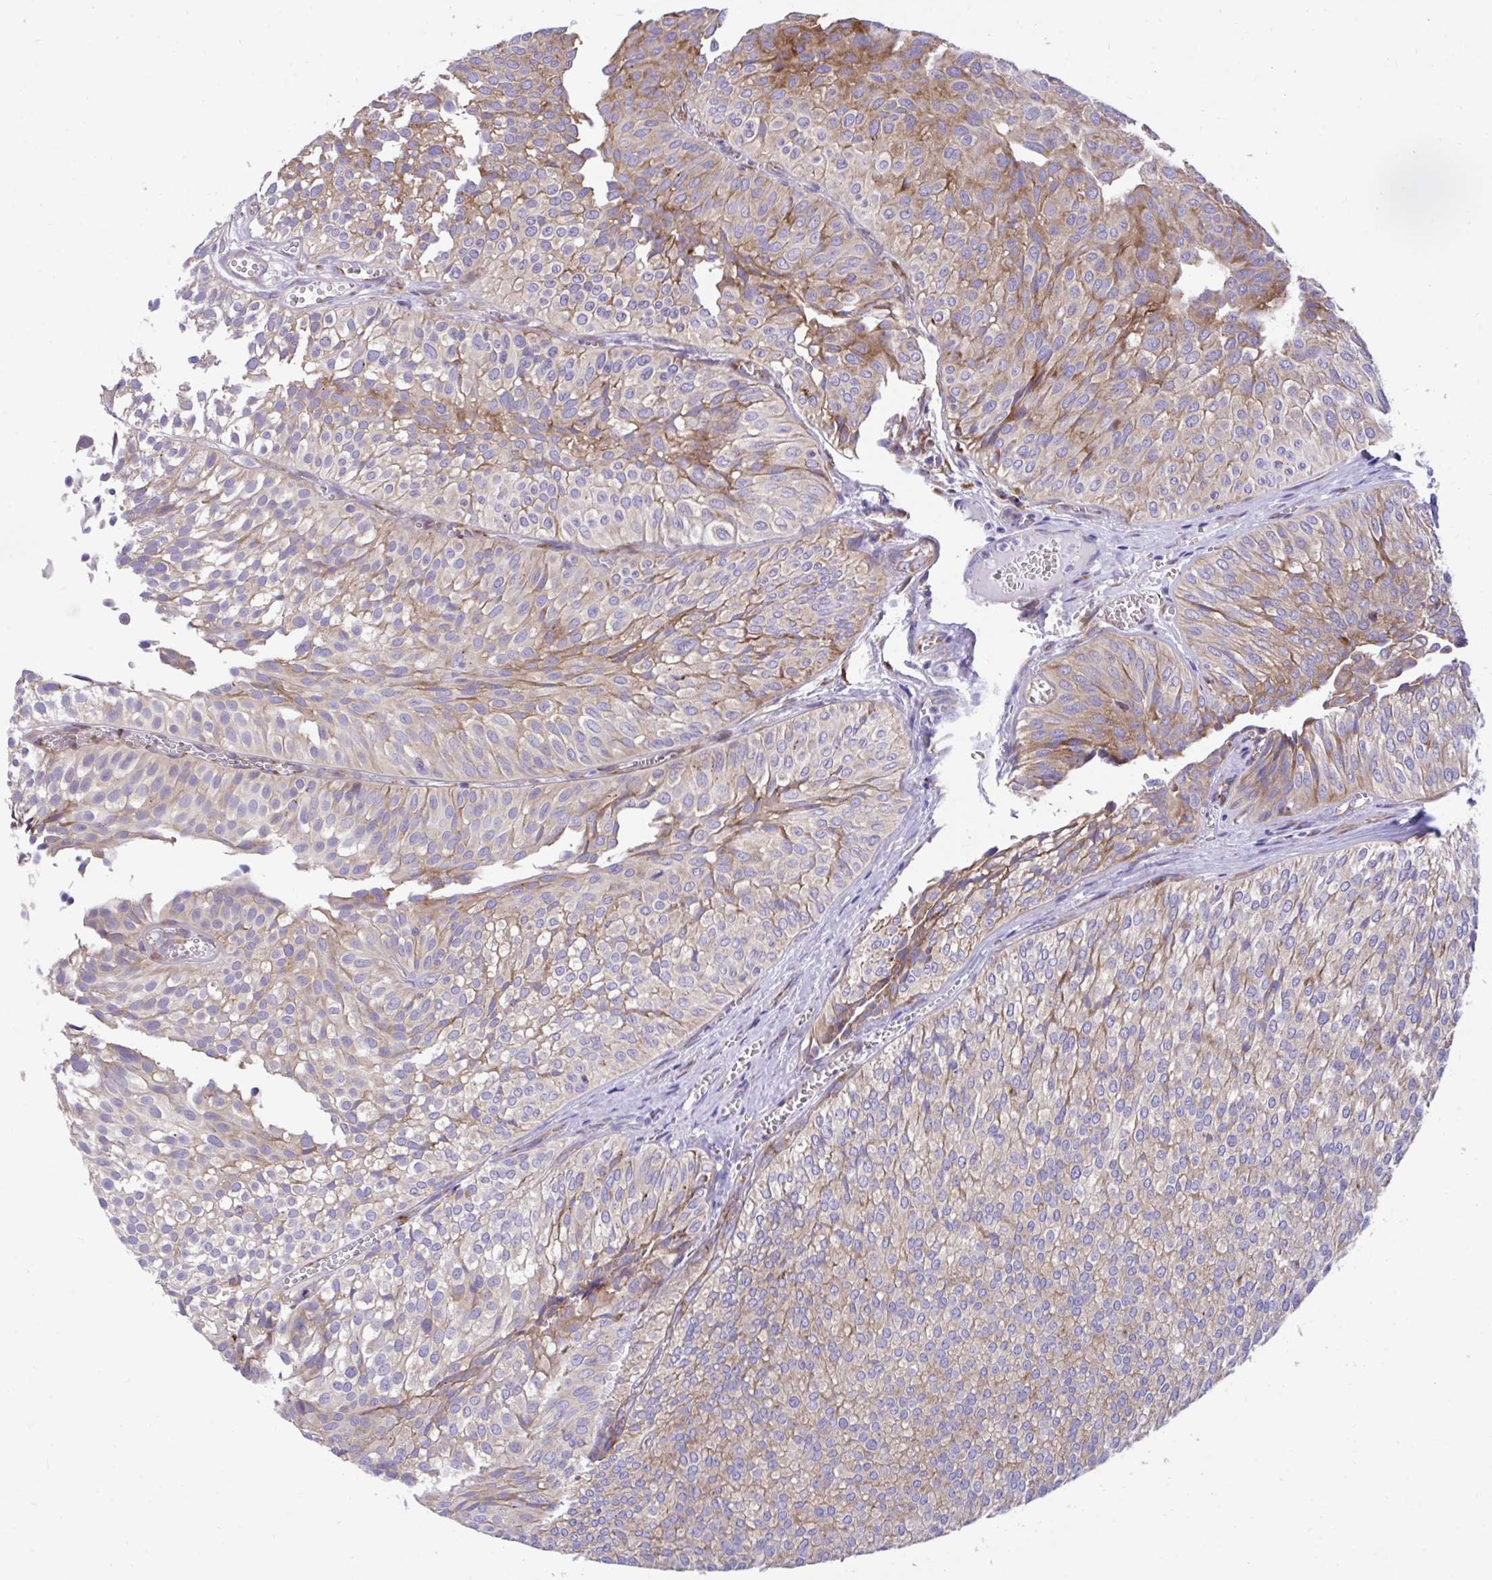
{"staining": {"intensity": "weak", "quantity": "25%-75%", "location": "cytoplasmic/membranous"}, "tissue": "urothelial cancer", "cell_type": "Tumor cells", "image_type": "cancer", "snomed": [{"axis": "morphology", "description": "Urothelial carcinoma, Low grade"}, {"axis": "topography", "description": "Urinary bladder"}], "caption": "Weak cytoplasmic/membranous staining for a protein is appreciated in approximately 25%-75% of tumor cells of urothelial cancer using immunohistochemistry (IHC).", "gene": "RPS15", "patient": {"sex": "male", "age": 91}}